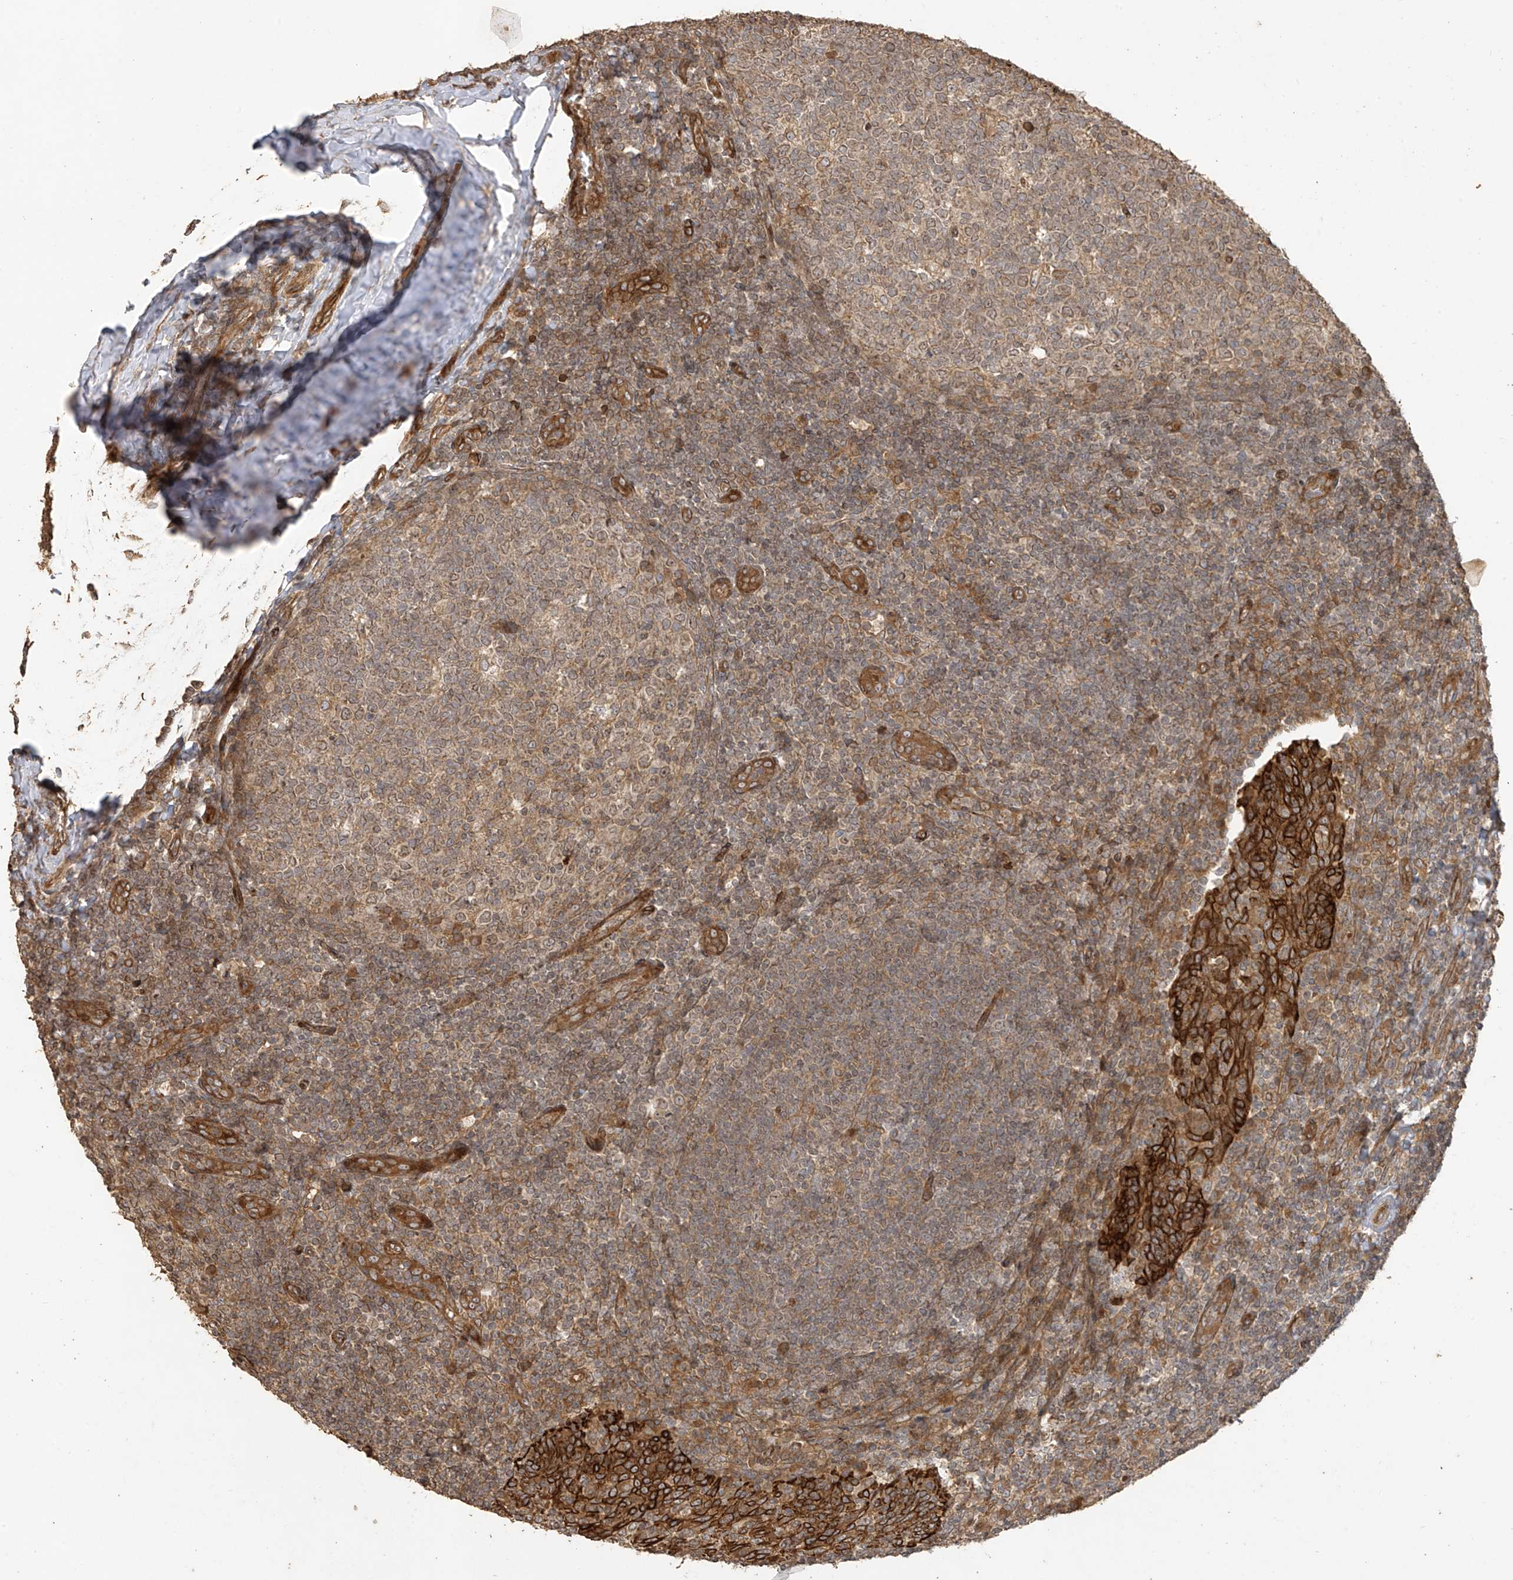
{"staining": {"intensity": "moderate", "quantity": ">75%", "location": "cytoplasmic/membranous"}, "tissue": "tonsil", "cell_type": "Germinal center cells", "image_type": "normal", "snomed": [{"axis": "morphology", "description": "Normal tissue, NOS"}, {"axis": "topography", "description": "Tonsil"}], "caption": "Protein analysis of unremarkable tonsil reveals moderate cytoplasmic/membranous positivity in about >75% of germinal center cells.", "gene": "ZNF653", "patient": {"sex": "female", "age": 19}}